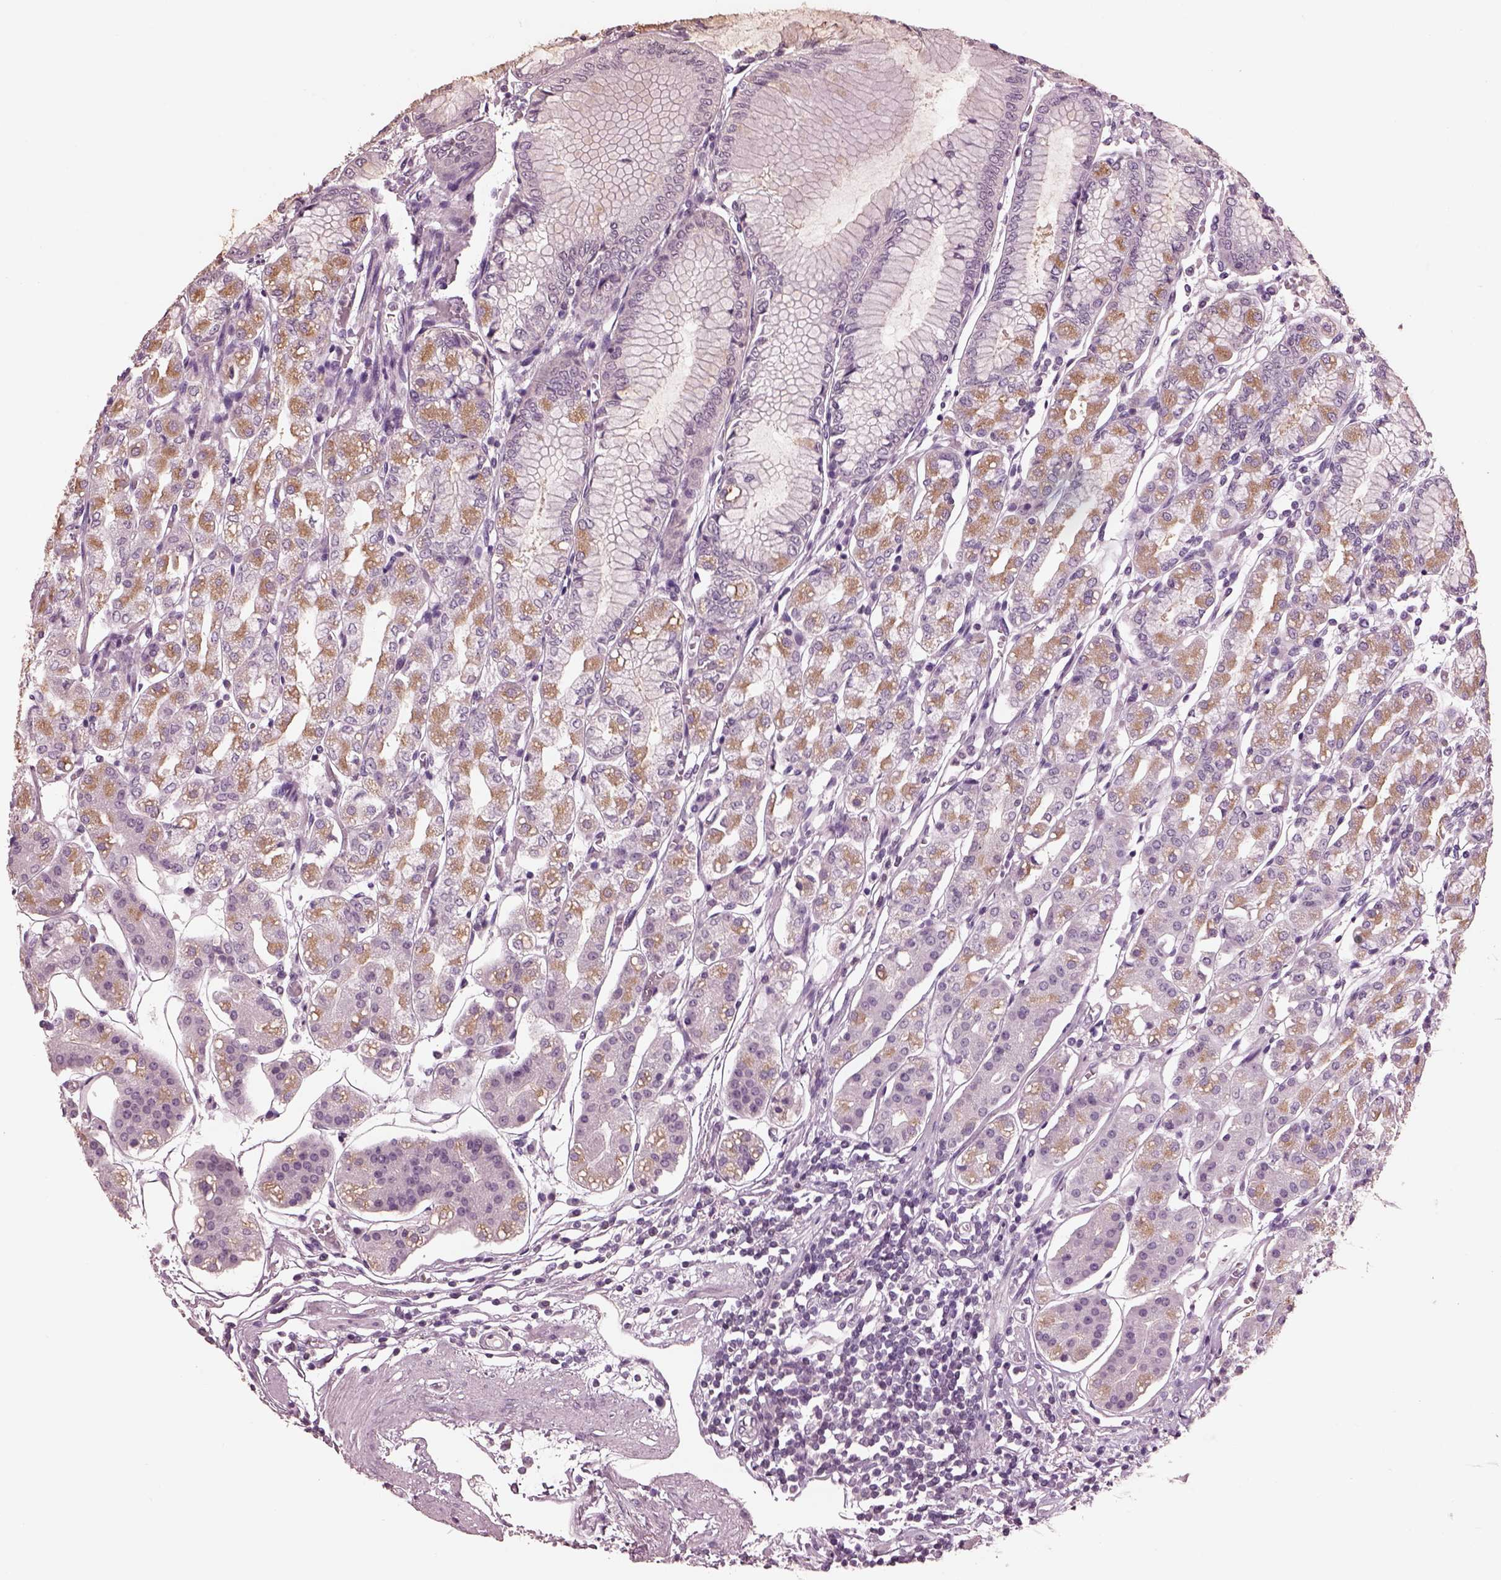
{"staining": {"intensity": "weak", "quantity": "<25%", "location": "cytoplasmic/membranous"}, "tissue": "stomach", "cell_type": "Glandular cells", "image_type": "normal", "snomed": [{"axis": "morphology", "description": "Normal tissue, NOS"}, {"axis": "topography", "description": "Skeletal muscle"}, {"axis": "topography", "description": "Stomach"}], "caption": "This is a photomicrograph of immunohistochemistry staining of benign stomach, which shows no staining in glandular cells.", "gene": "TSKS", "patient": {"sex": "female", "age": 57}}